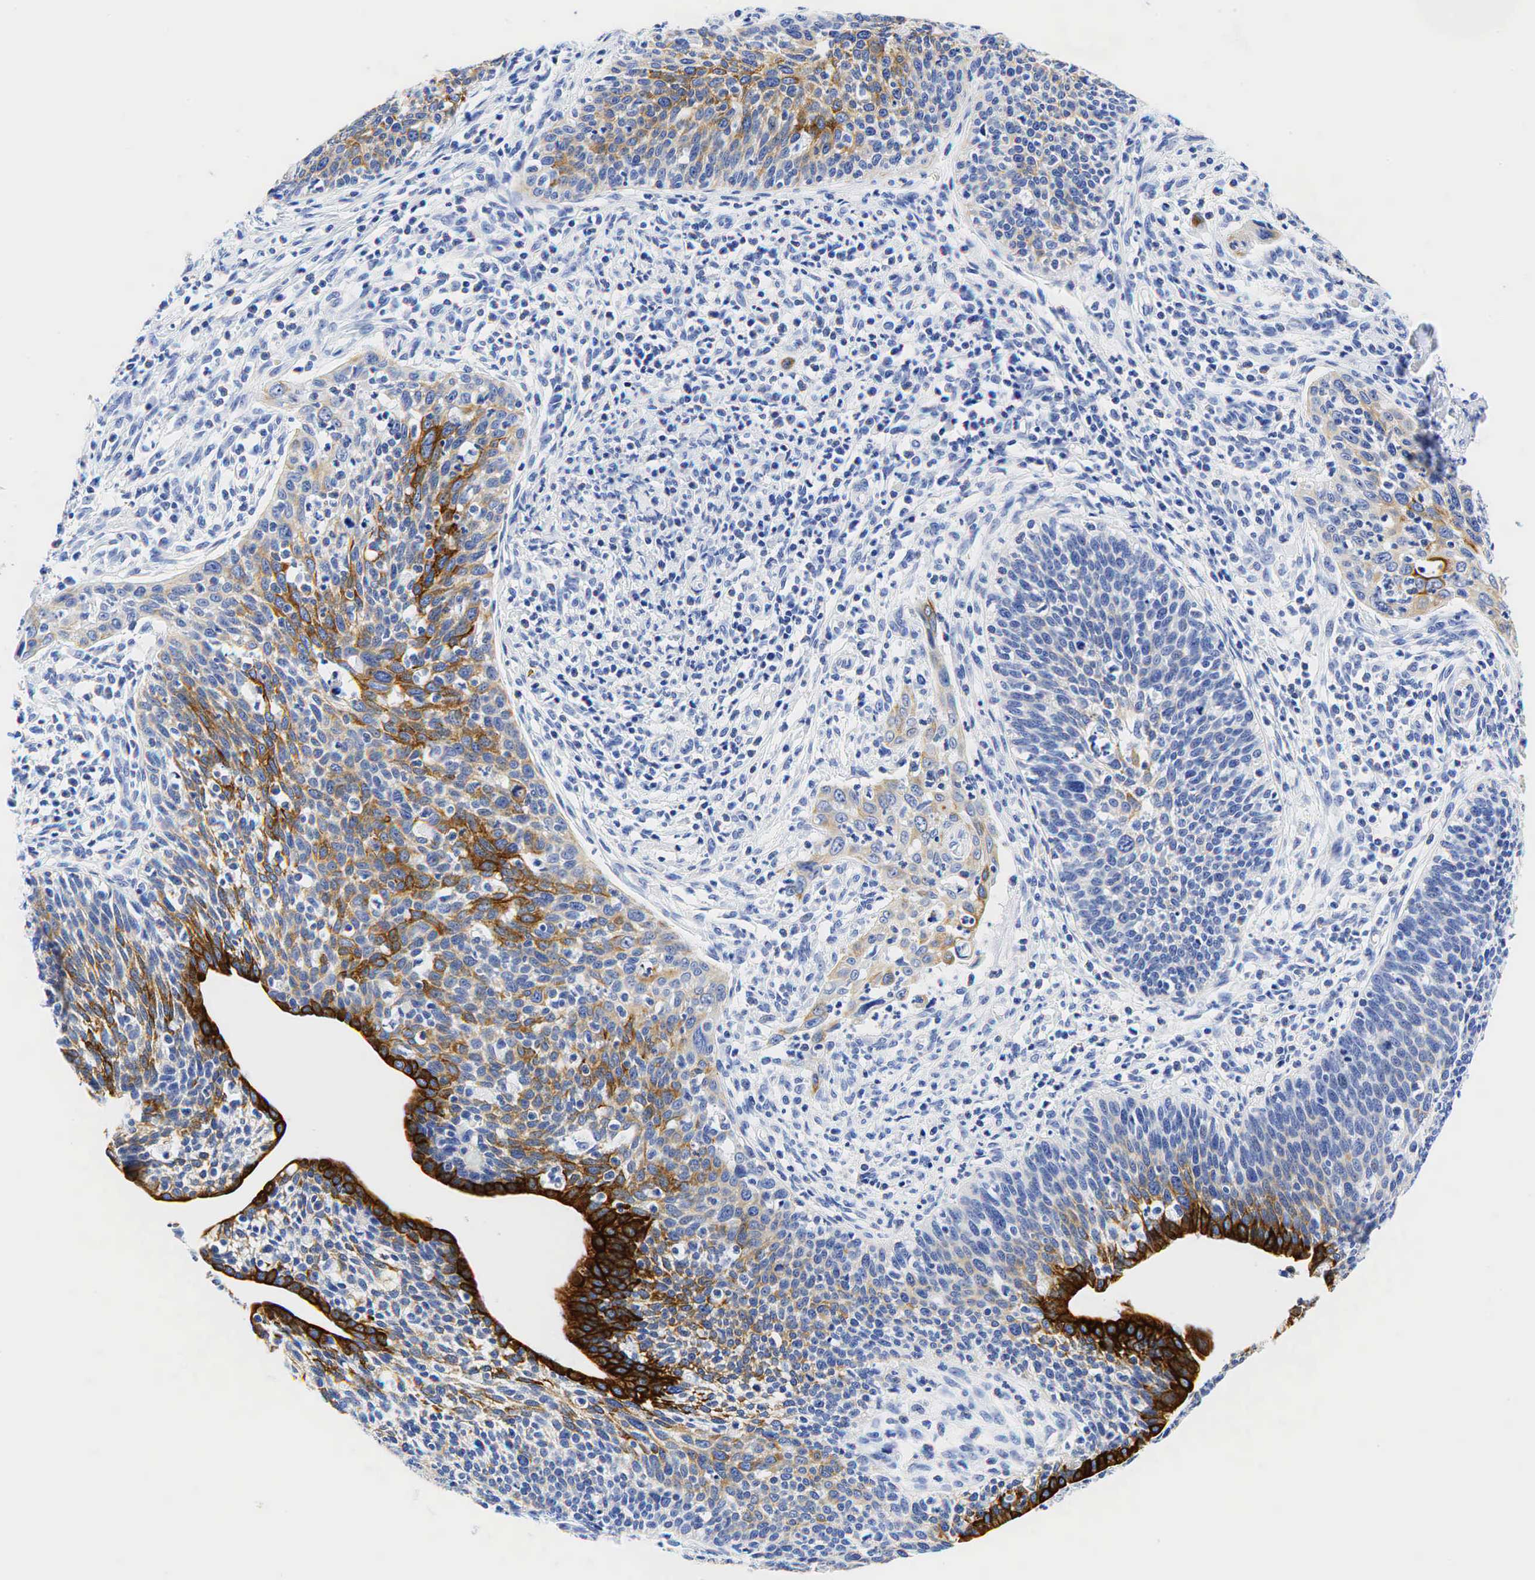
{"staining": {"intensity": "moderate", "quantity": "25%-75%", "location": "cytoplasmic/membranous"}, "tissue": "cervical cancer", "cell_type": "Tumor cells", "image_type": "cancer", "snomed": [{"axis": "morphology", "description": "Squamous cell carcinoma, NOS"}, {"axis": "topography", "description": "Cervix"}], "caption": "Protein staining reveals moderate cytoplasmic/membranous positivity in about 25%-75% of tumor cells in squamous cell carcinoma (cervical). The protein of interest is stained brown, and the nuclei are stained in blue (DAB IHC with brightfield microscopy, high magnification).", "gene": "KRT18", "patient": {"sex": "female", "age": 41}}